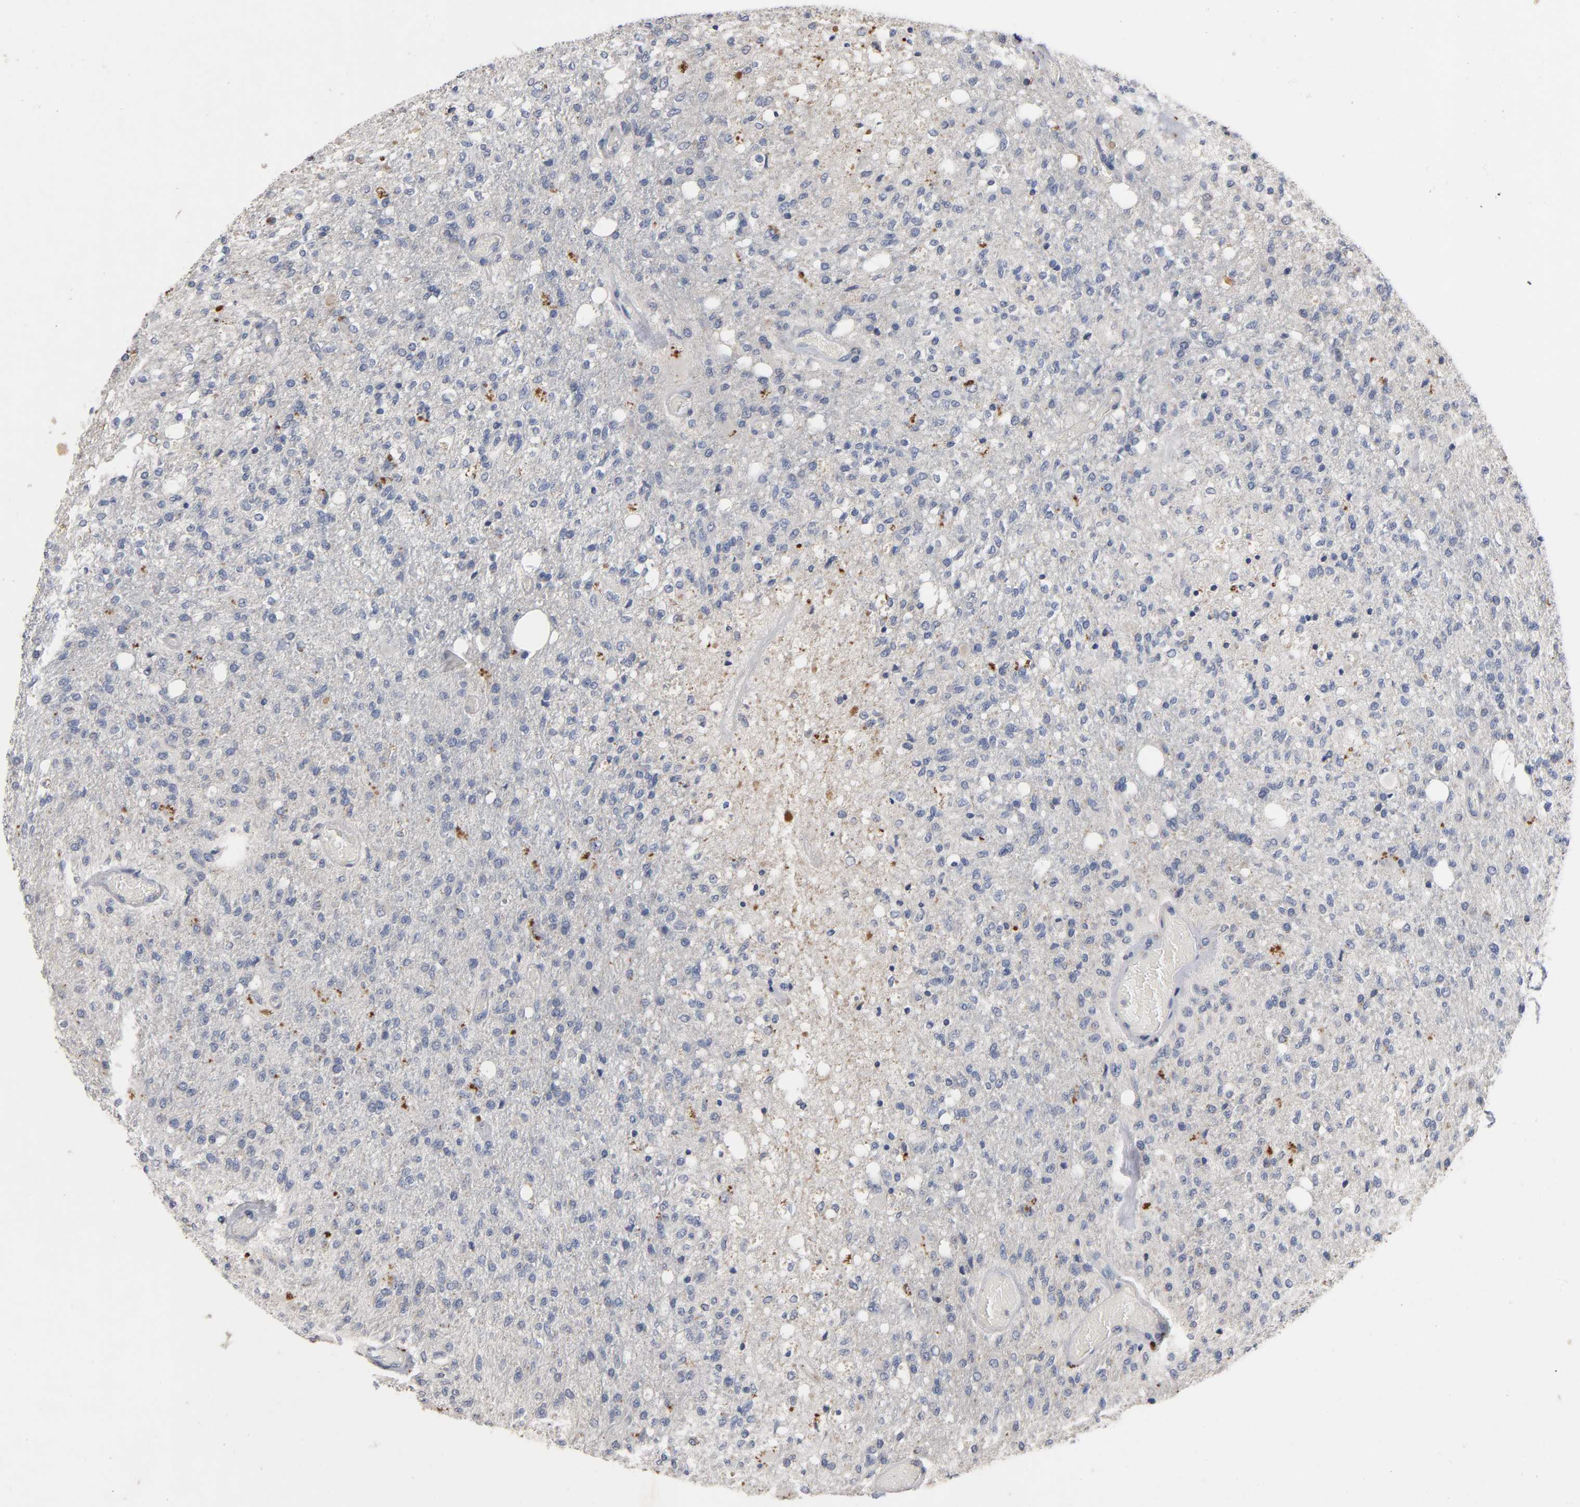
{"staining": {"intensity": "negative", "quantity": "none", "location": "none"}, "tissue": "glioma", "cell_type": "Tumor cells", "image_type": "cancer", "snomed": [{"axis": "morphology", "description": "Normal tissue, NOS"}, {"axis": "morphology", "description": "Glioma, malignant, High grade"}, {"axis": "topography", "description": "Cerebral cortex"}], "caption": "Tumor cells are negative for protein expression in human glioma. (Stains: DAB (3,3'-diaminobenzidine) IHC with hematoxylin counter stain, Microscopy: brightfield microscopy at high magnification).", "gene": "CCDC134", "patient": {"sex": "male", "age": 77}}